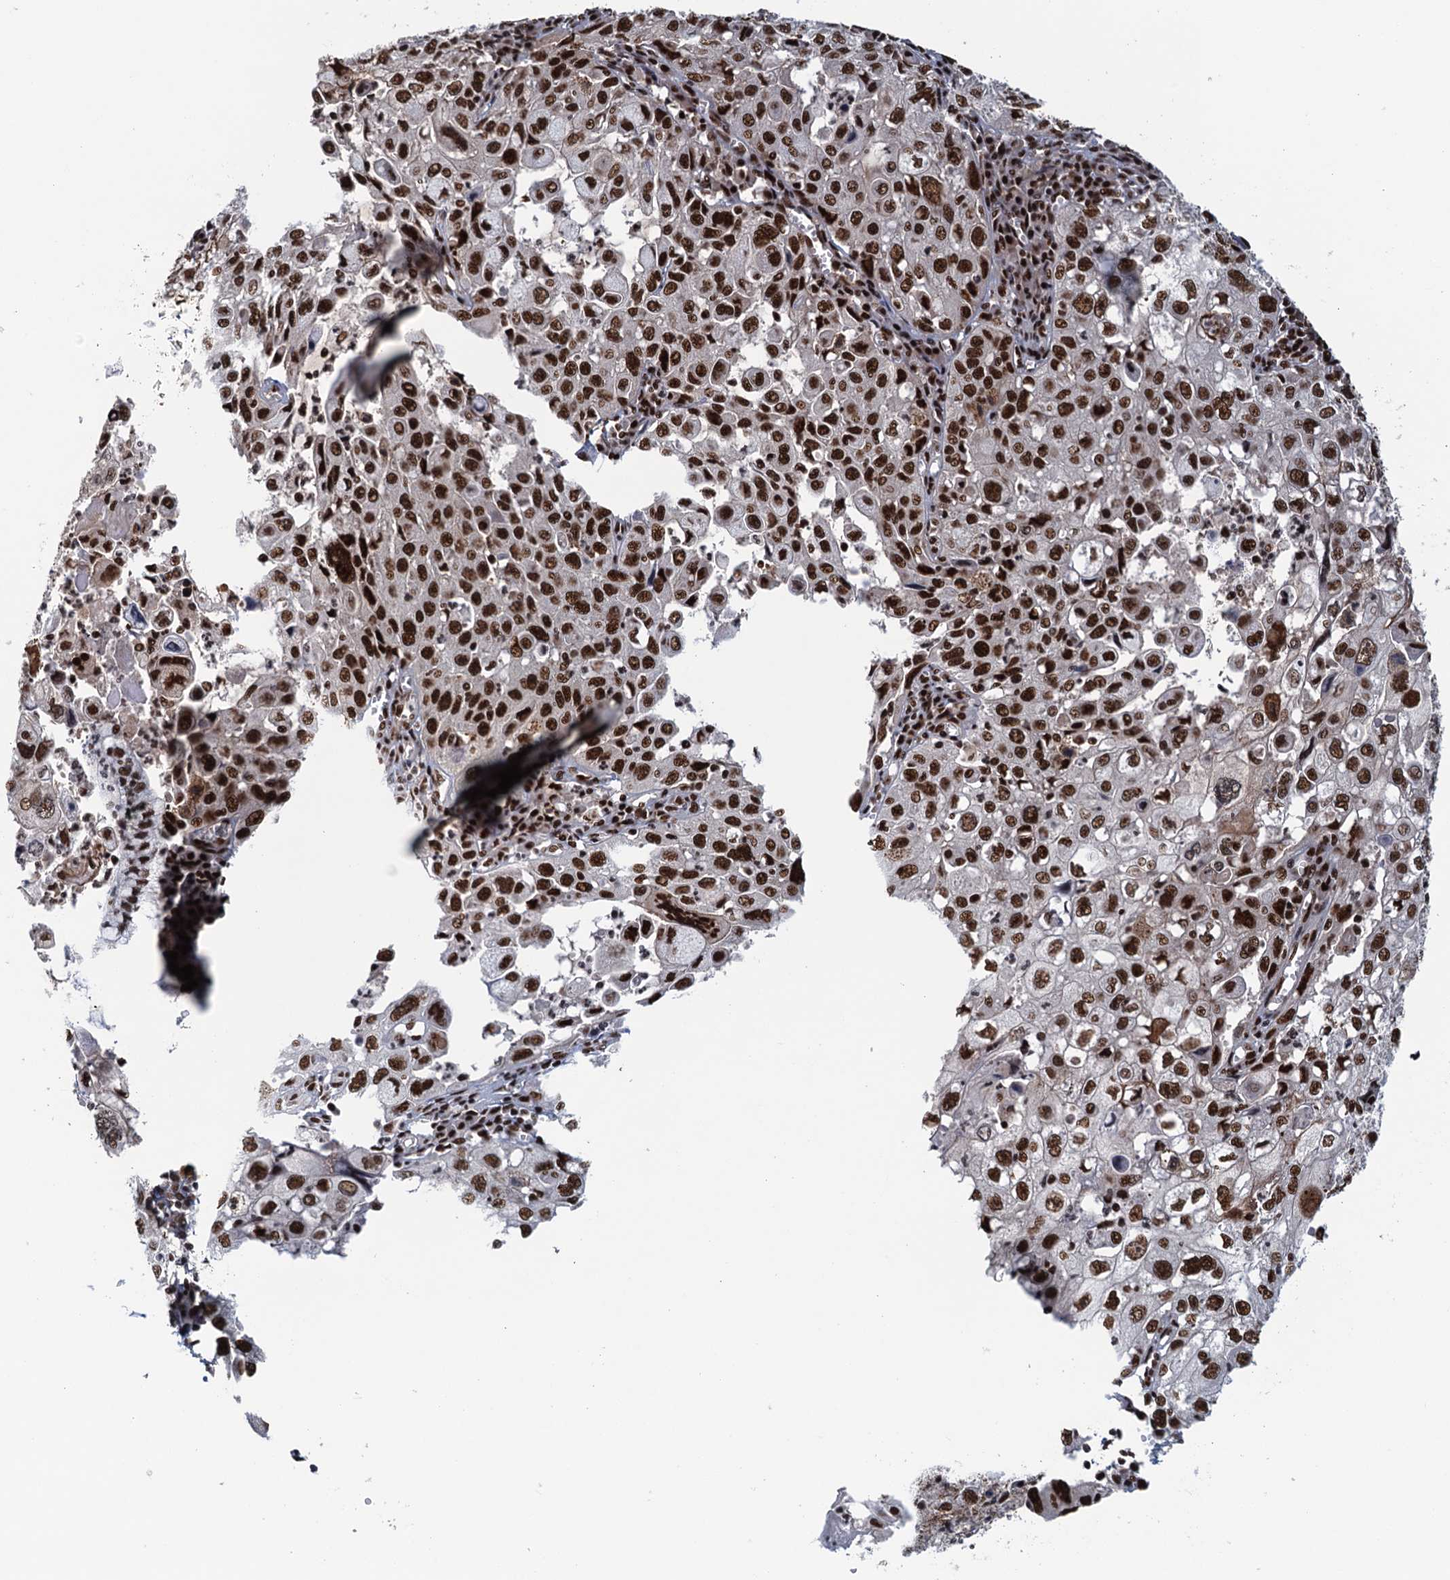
{"staining": {"intensity": "strong", "quantity": ">75%", "location": "nuclear"}, "tissue": "cervical cancer", "cell_type": "Tumor cells", "image_type": "cancer", "snomed": [{"axis": "morphology", "description": "Squamous cell carcinoma, NOS"}, {"axis": "topography", "description": "Cervix"}], "caption": "This image reveals squamous cell carcinoma (cervical) stained with immunohistochemistry to label a protein in brown. The nuclear of tumor cells show strong positivity for the protein. Nuclei are counter-stained blue.", "gene": "ZC3H18", "patient": {"sex": "female", "age": 42}}